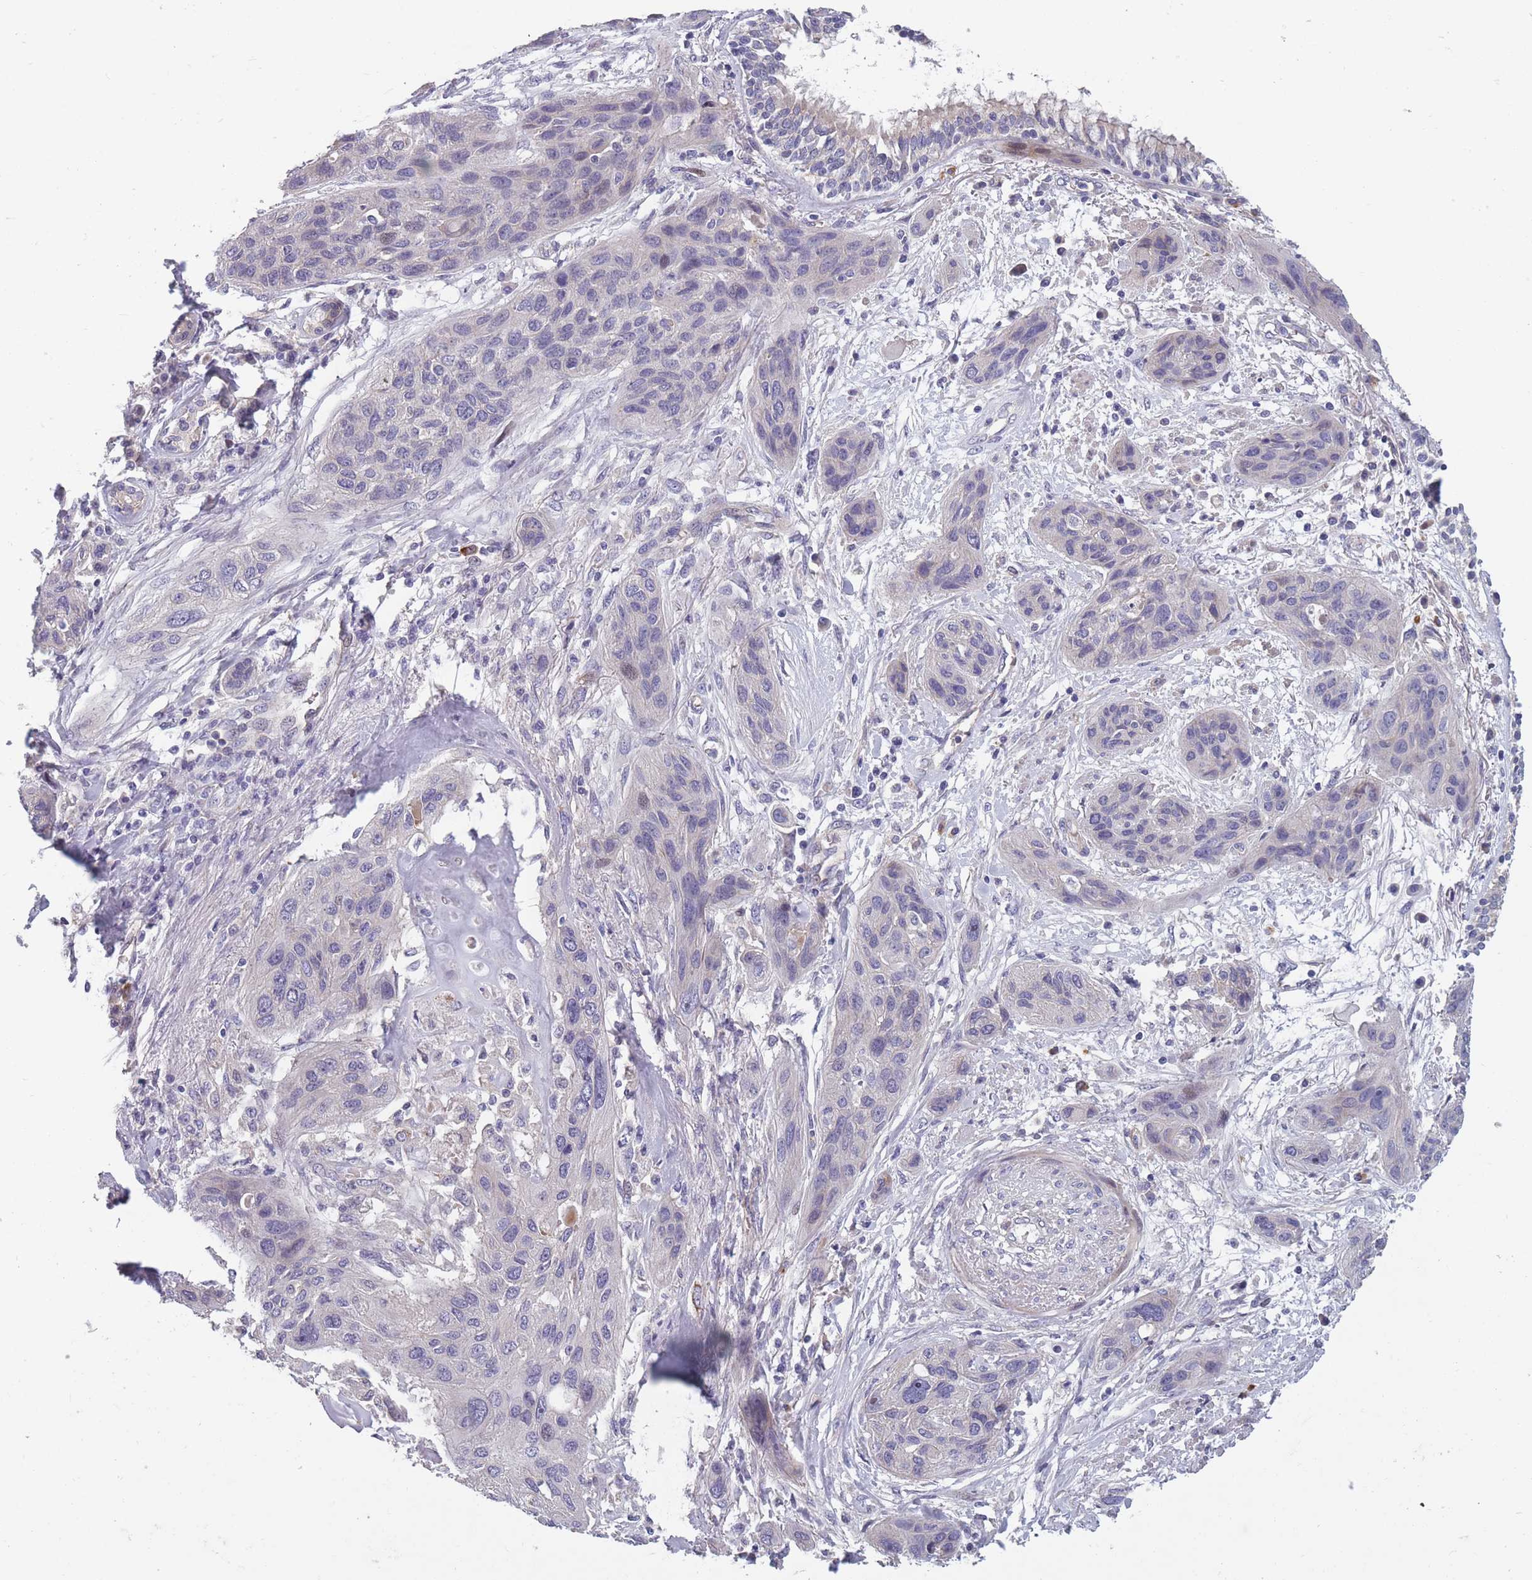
{"staining": {"intensity": "negative", "quantity": "none", "location": "none"}, "tissue": "lung cancer", "cell_type": "Tumor cells", "image_type": "cancer", "snomed": [{"axis": "morphology", "description": "Squamous cell carcinoma, NOS"}, {"axis": "topography", "description": "Lung"}], "caption": "Immunohistochemistry (IHC) histopathology image of neoplastic tissue: squamous cell carcinoma (lung) stained with DAB (3,3'-diaminobenzidine) shows no significant protein staining in tumor cells.", "gene": "FAM83F", "patient": {"sex": "female", "age": 70}}